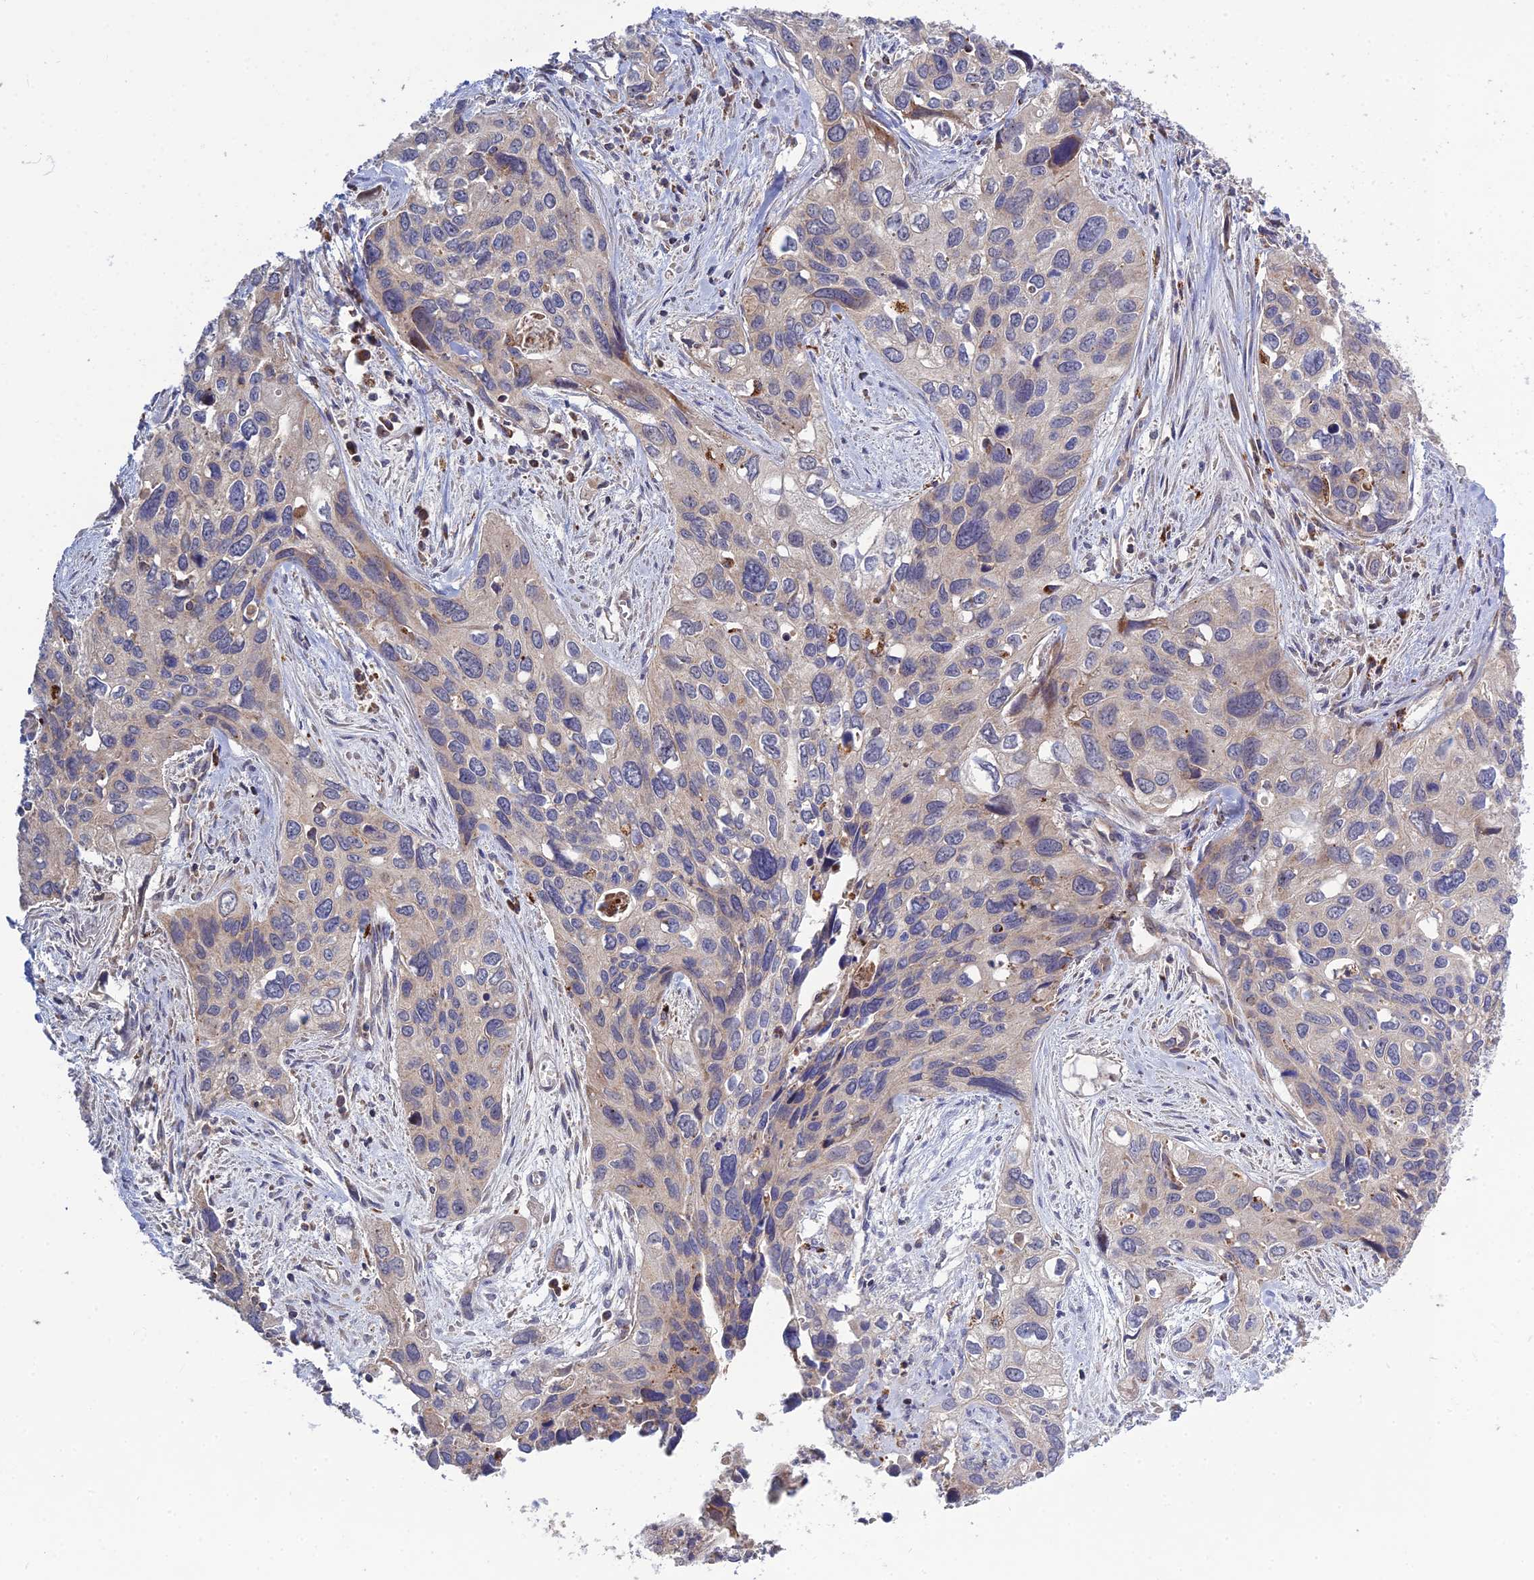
{"staining": {"intensity": "negative", "quantity": "none", "location": "none"}, "tissue": "cervical cancer", "cell_type": "Tumor cells", "image_type": "cancer", "snomed": [{"axis": "morphology", "description": "Squamous cell carcinoma, NOS"}, {"axis": "topography", "description": "Cervix"}], "caption": "Cervical cancer (squamous cell carcinoma) was stained to show a protein in brown. There is no significant staining in tumor cells.", "gene": "RIC8B", "patient": {"sex": "female", "age": 55}}